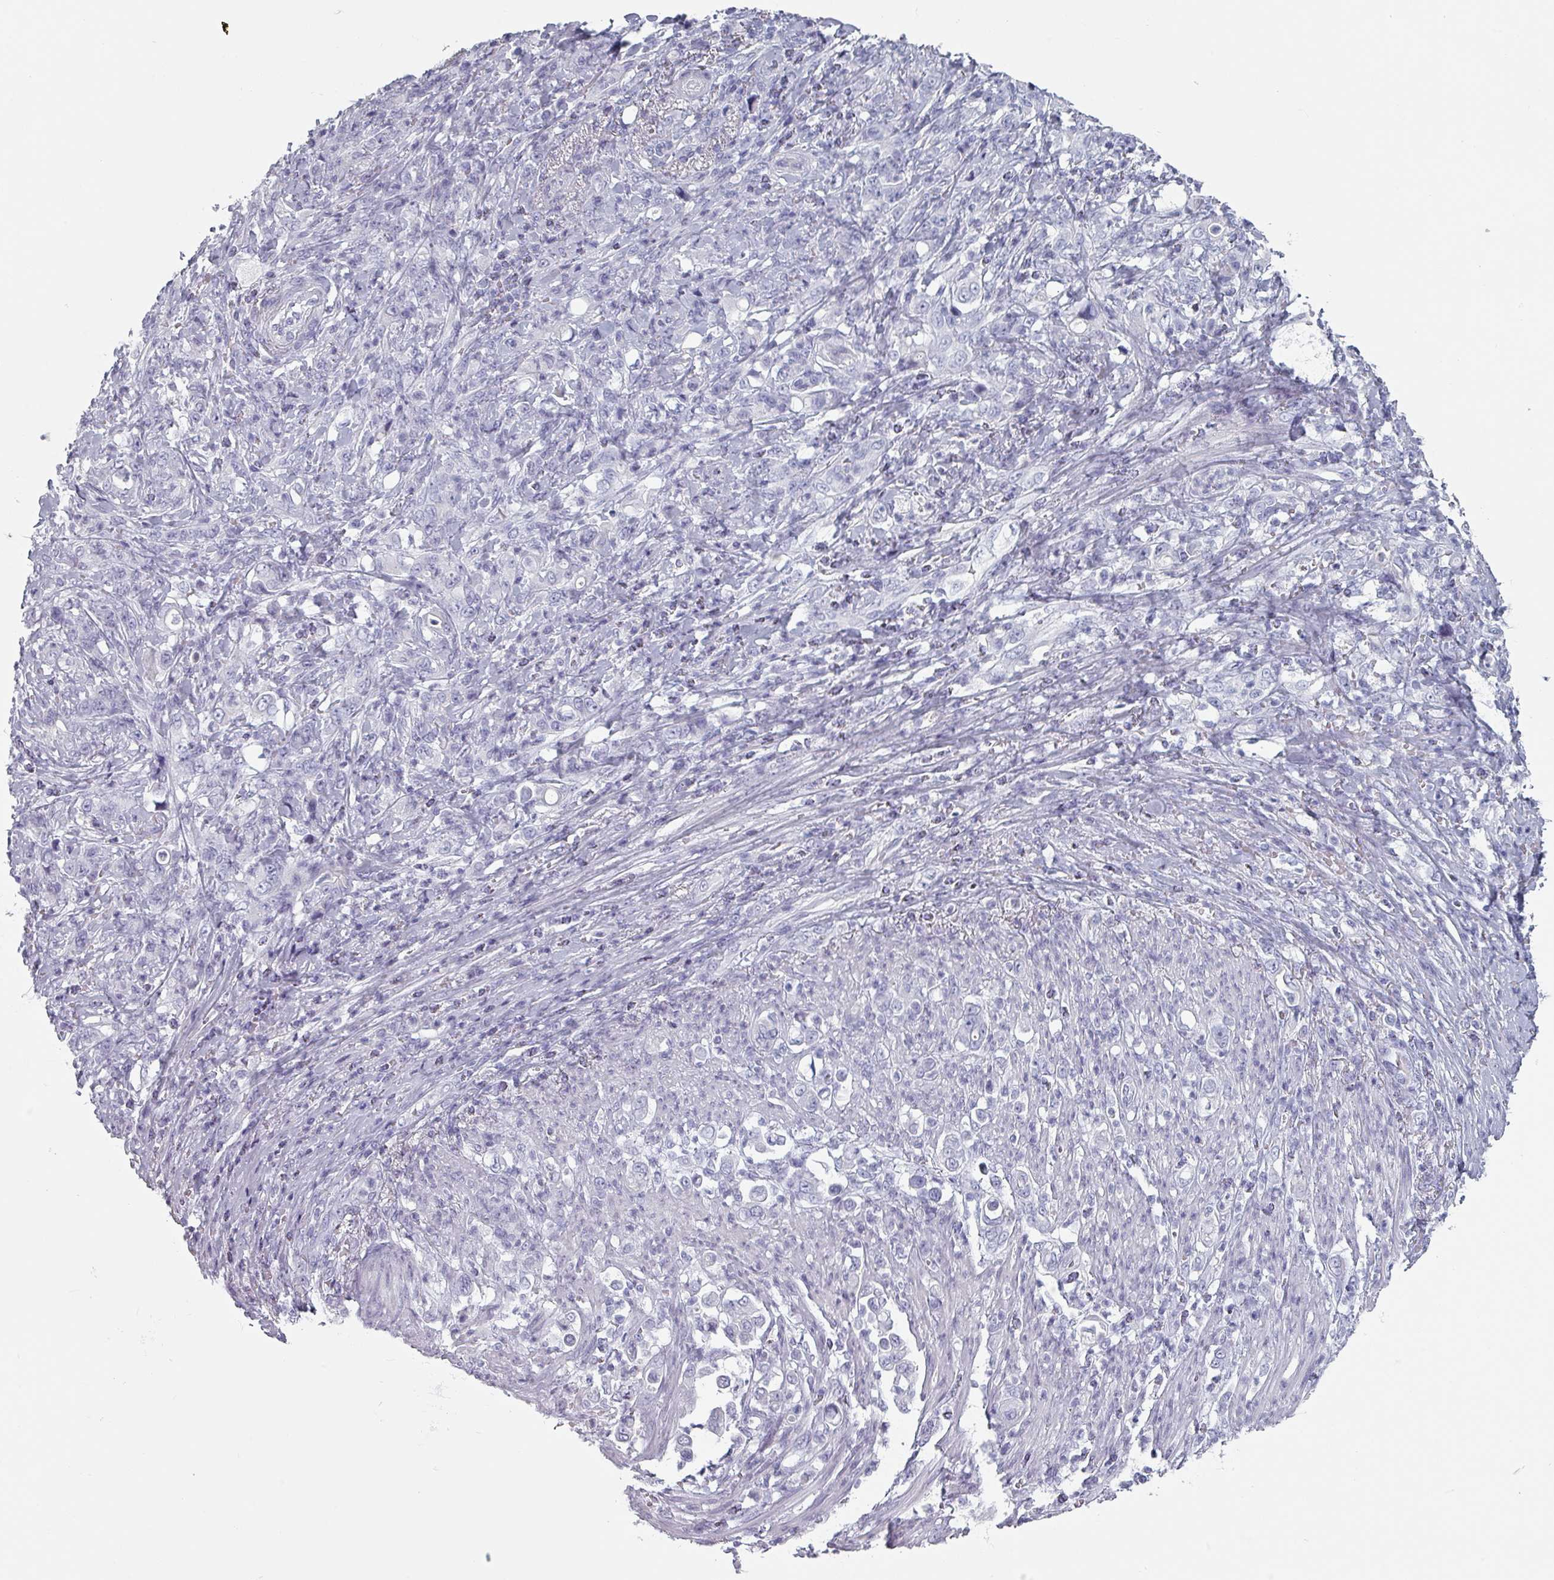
{"staining": {"intensity": "negative", "quantity": "none", "location": "none"}, "tissue": "stomach cancer", "cell_type": "Tumor cells", "image_type": "cancer", "snomed": [{"axis": "morphology", "description": "Normal tissue, NOS"}, {"axis": "morphology", "description": "Adenocarcinoma, NOS"}, {"axis": "topography", "description": "Stomach"}], "caption": "A high-resolution photomicrograph shows immunohistochemistry staining of stomach cancer (adenocarcinoma), which exhibits no significant staining in tumor cells.", "gene": "SLC35G2", "patient": {"sex": "female", "age": 79}}